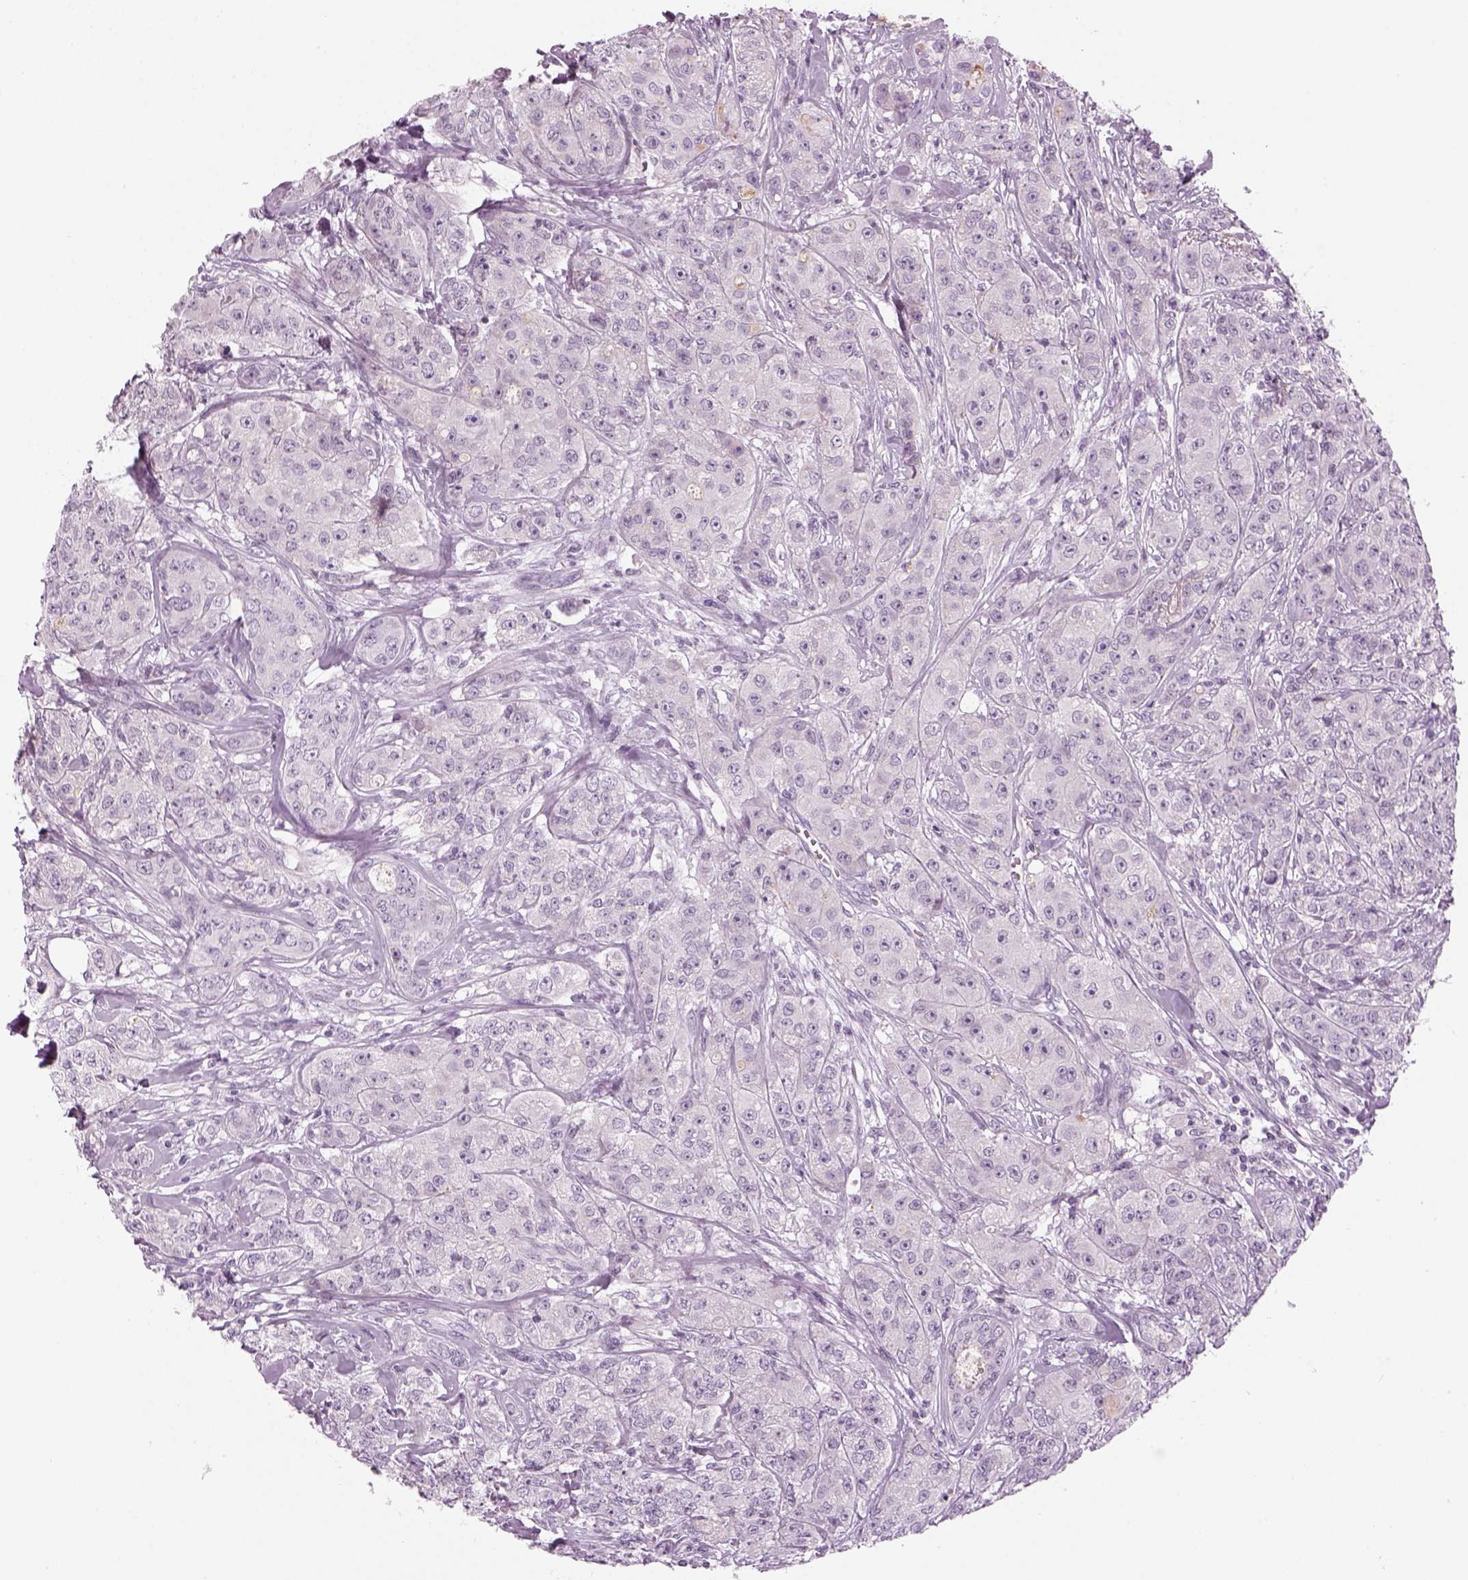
{"staining": {"intensity": "negative", "quantity": "none", "location": "none"}, "tissue": "breast cancer", "cell_type": "Tumor cells", "image_type": "cancer", "snomed": [{"axis": "morphology", "description": "Duct carcinoma"}, {"axis": "topography", "description": "Breast"}], "caption": "The histopathology image displays no significant expression in tumor cells of breast cancer.", "gene": "LRRIQ3", "patient": {"sex": "female", "age": 43}}